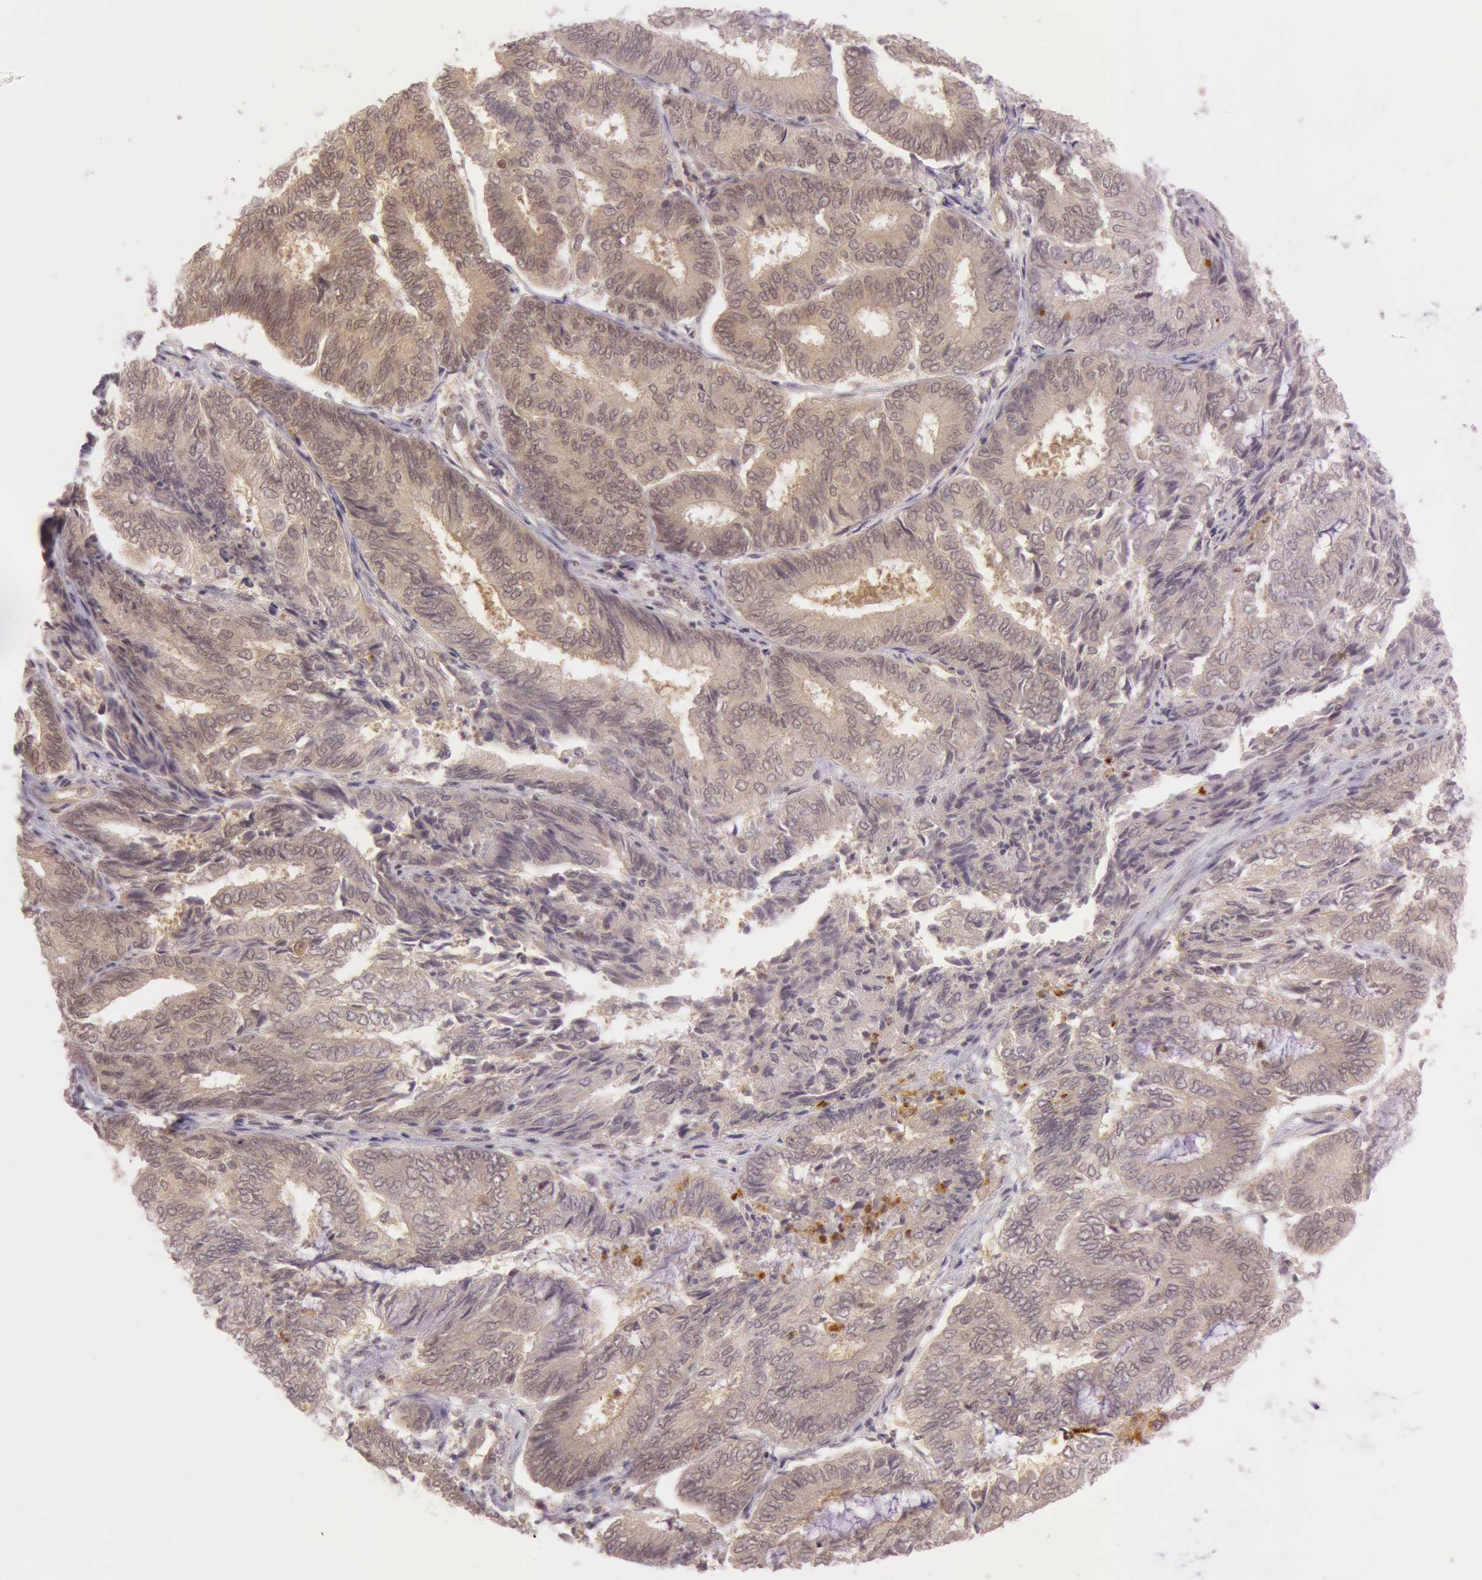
{"staining": {"intensity": "weak", "quantity": ">75%", "location": "cytoplasmic/membranous"}, "tissue": "endometrial cancer", "cell_type": "Tumor cells", "image_type": "cancer", "snomed": [{"axis": "morphology", "description": "Adenocarcinoma, NOS"}, {"axis": "topography", "description": "Endometrium"}], "caption": "The photomicrograph exhibits a brown stain indicating the presence of a protein in the cytoplasmic/membranous of tumor cells in endometrial cancer (adenocarcinoma). Immunohistochemistry (ihc) stains the protein of interest in brown and the nuclei are stained blue.", "gene": "ATG2B", "patient": {"sex": "female", "age": 59}}